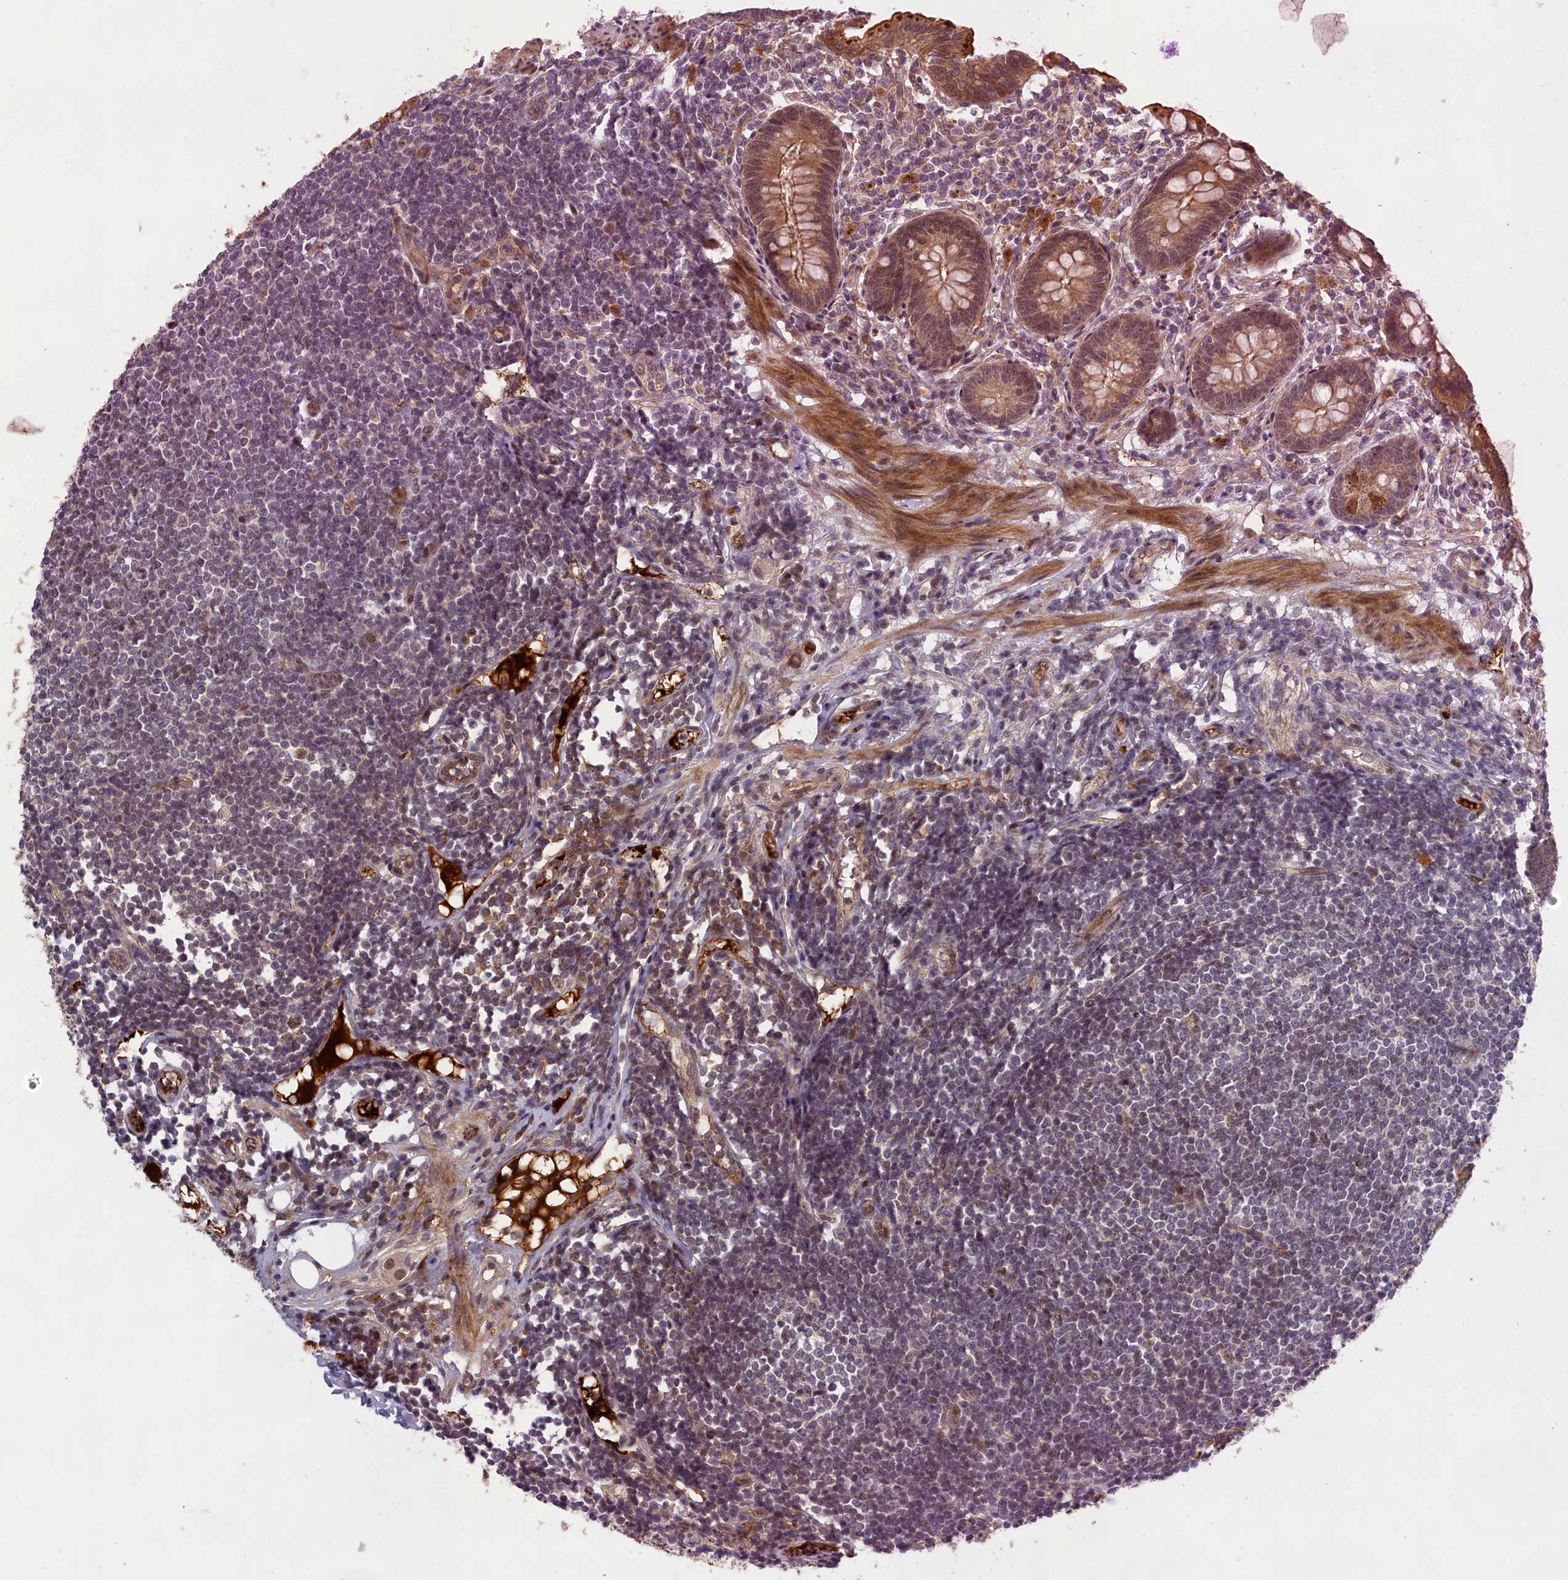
{"staining": {"intensity": "moderate", "quantity": ">75%", "location": "cytoplasmic/membranous"}, "tissue": "appendix", "cell_type": "Glandular cells", "image_type": "normal", "snomed": [{"axis": "morphology", "description": "Normal tissue, NOS"}, {"axis": "topography", "description": "Appendix"}], "caption": "Brown immunohistochemical staining in normal human appendix displays moderate cytoplasmic/membranous expression in approximately >75% of glandular cells. (Stains: DAB in brown, nuclei in blue, Microscopy: brightfield microscopy at high magnification).", "gene": "EARS2", "patient": {"sex": "female", "age": 62}}